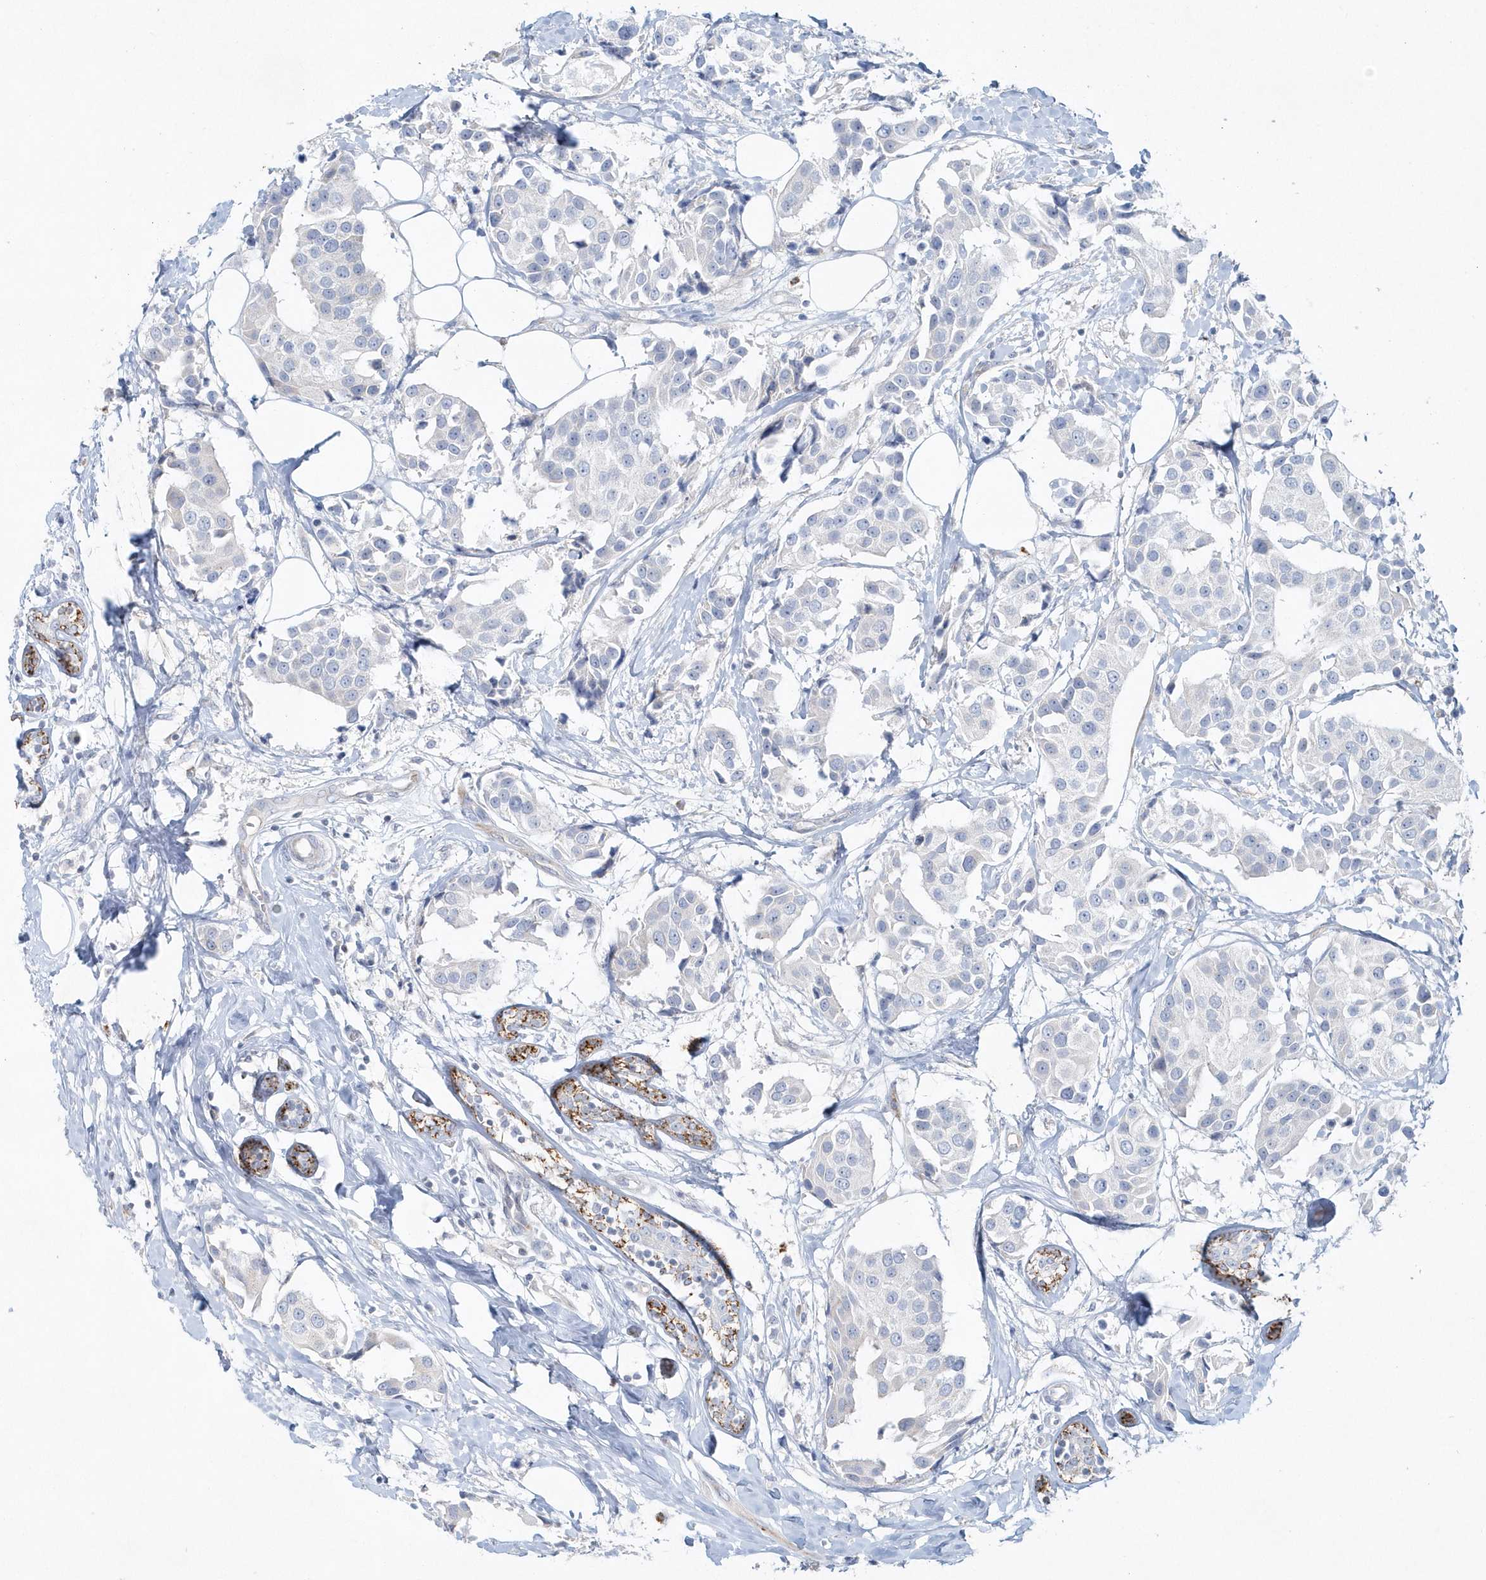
{"staining": {"intensity": "negative", "quantity": "none", "location": "none"}, "tissue": "breast cancer", "cell_type": "Tumor cells", "image_type": "cancer", "snomed": [{"axis": "morphology", "description": "Normal tissue, NOS"}, {"axis": "morphology", "description": "Duct carcinoma"}, {"axis": "topography", "description": "Breast"}], "caption": "There is no significant expression in tumor cells of breast cancer.", "gene": "DNAH1", "patient": {"sex": "female", "age": 39}}